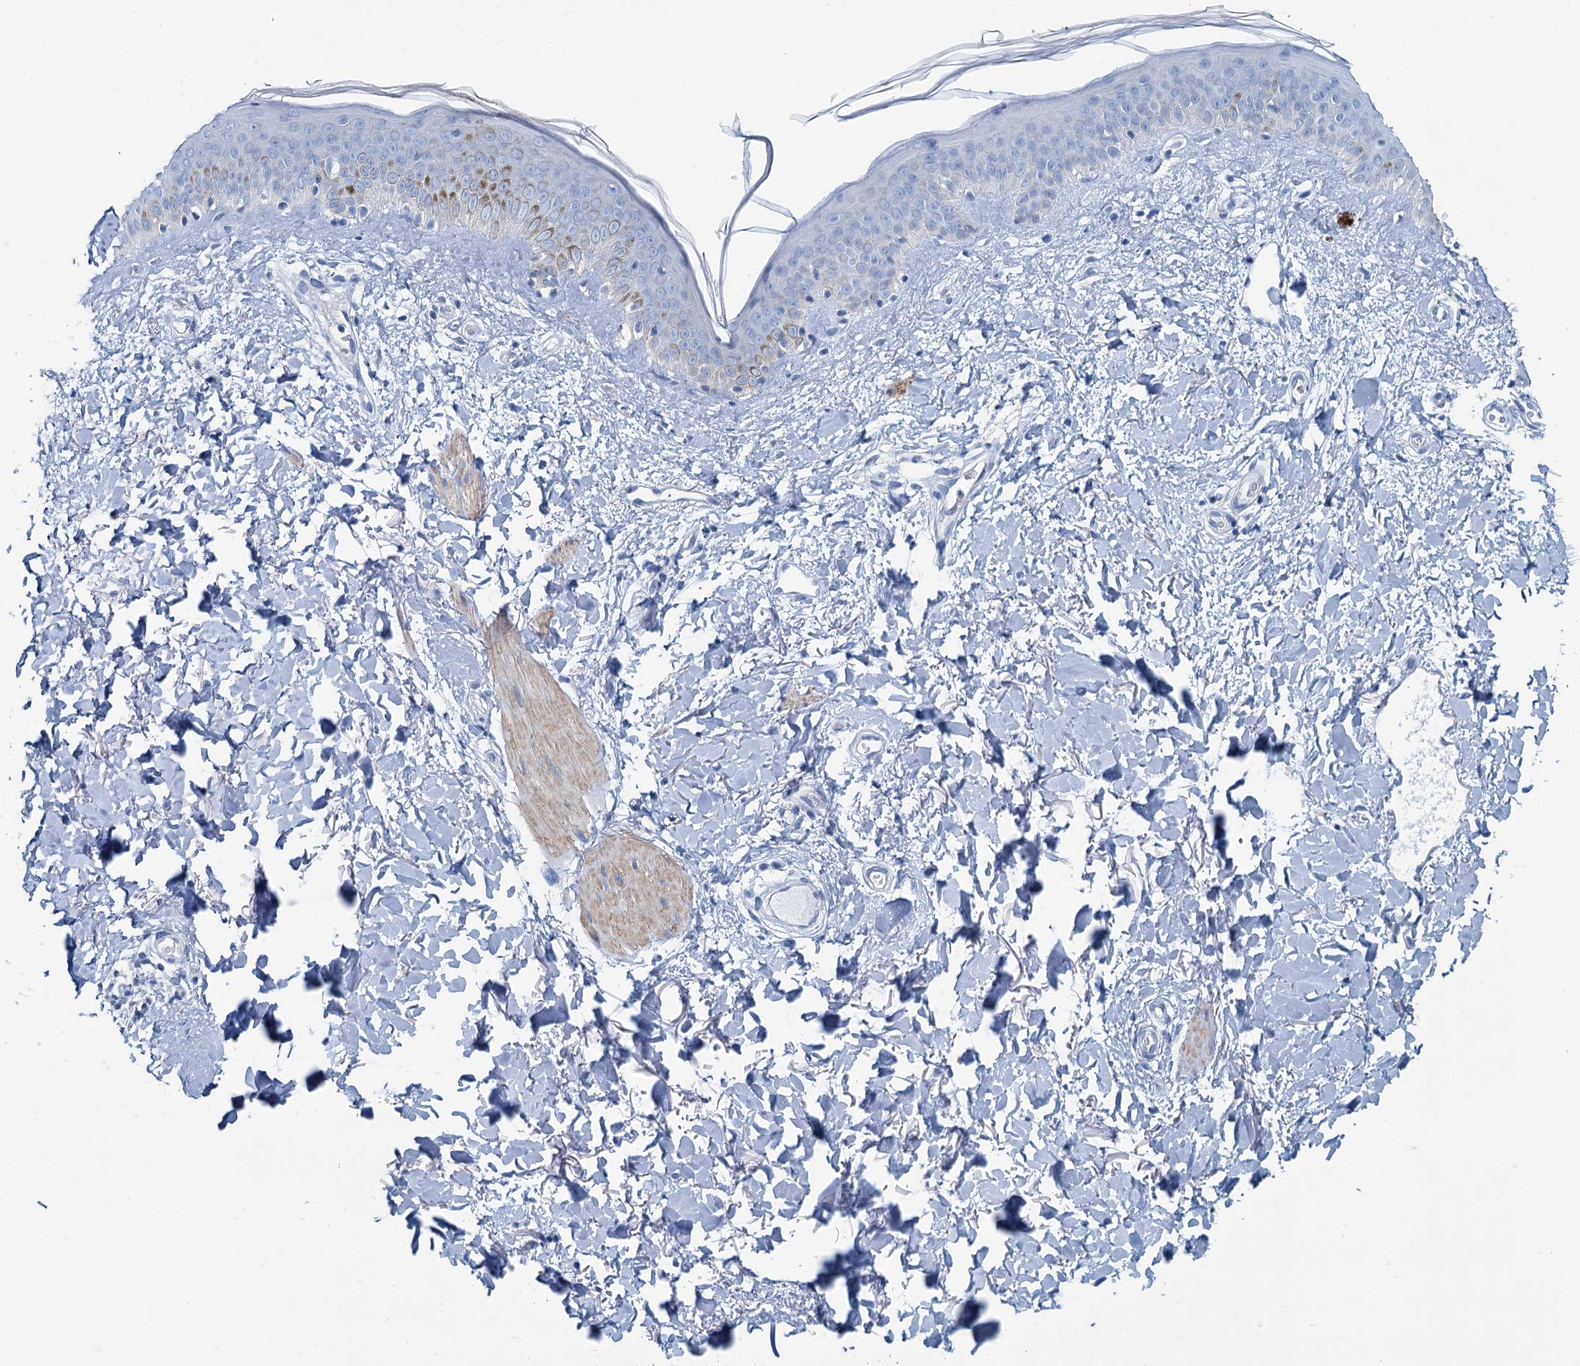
{"staining": {"intensity": "negative", "quantity": "none", "location": "none"}, "tissue": "skin", "cell_type": "Fibroblasts", "image_type": "normal", "snomed": [{"axis": "morphology", "description": "Normal tissue, NOS"}, {"axis": "topography", "description": "Skin"}], "caption": "IHC histopathology image of normal skin stained for a protein (brown), which displays no expression in fibroblasts. The staining was performed using DAB (3,3'-diaminobenzidine) to visualize the protein expression in brown, while the nuclei were stained in blue with hematoxylin (Magnification: 20x).", "gene": "SLC1A3", "patient": {"sex": "female", "age": 58}}